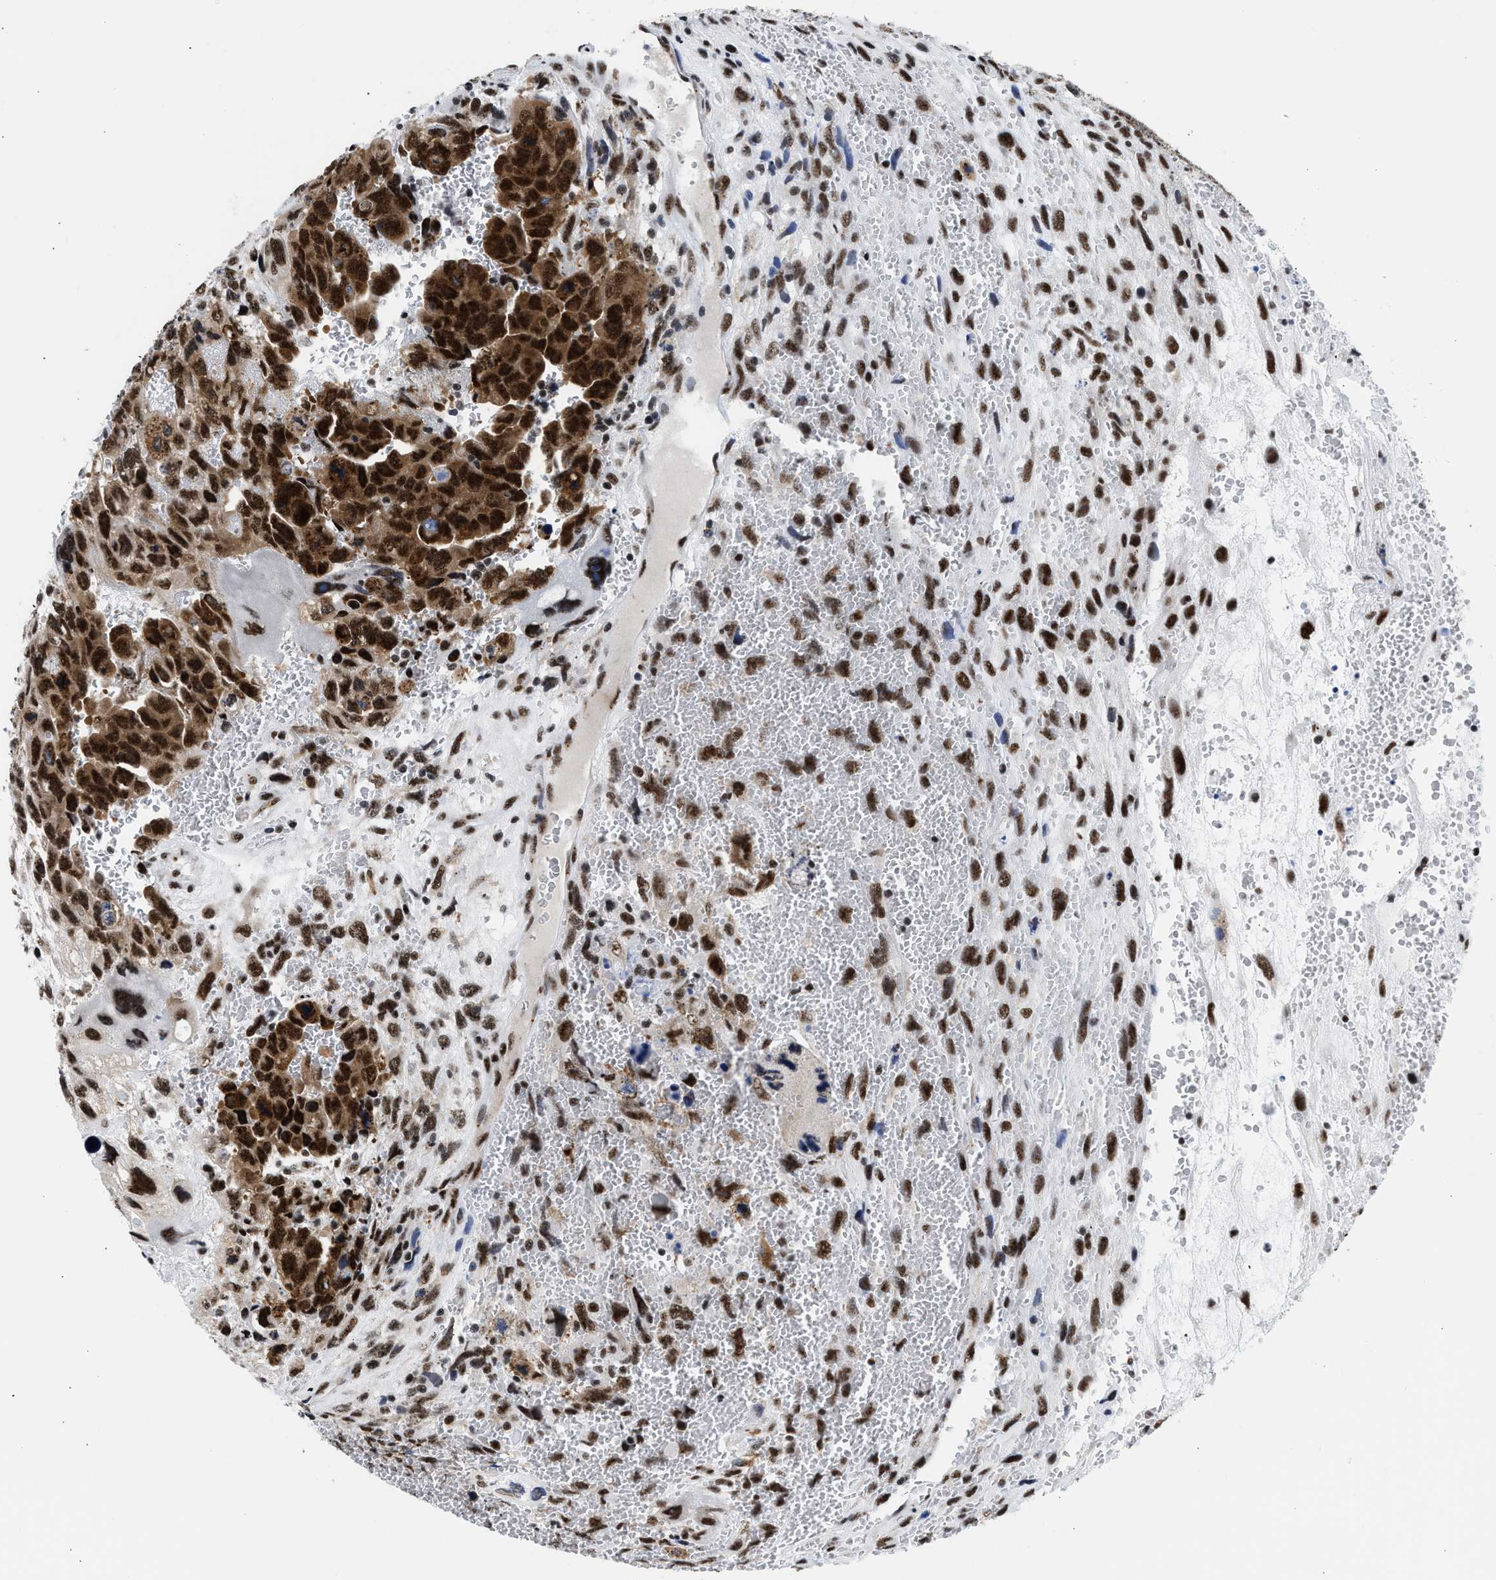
{"staining": {"intensity": "strong", "quantity": ">75%", "location": "cytoplasmic/membranous,nuclear"}, "tissue": "testis cancer", "cell_type": "Tumor cells", "image_type": "cancer", "snomed": [{"axis": "morphology", "description": "Carcinoma, Embryonal, NOS"}, {"axis": "topography", "description": "Testis"}], "caption": "Immunohistochemistry of testis cancer (embryonal carcinoma) reveals high levels of strong cytoplasmic/membranous and nuclear expression in approximately >75% of tumor cells.", "gene": "RBM8A", "patient": {"sex": "male", "age": 28}}